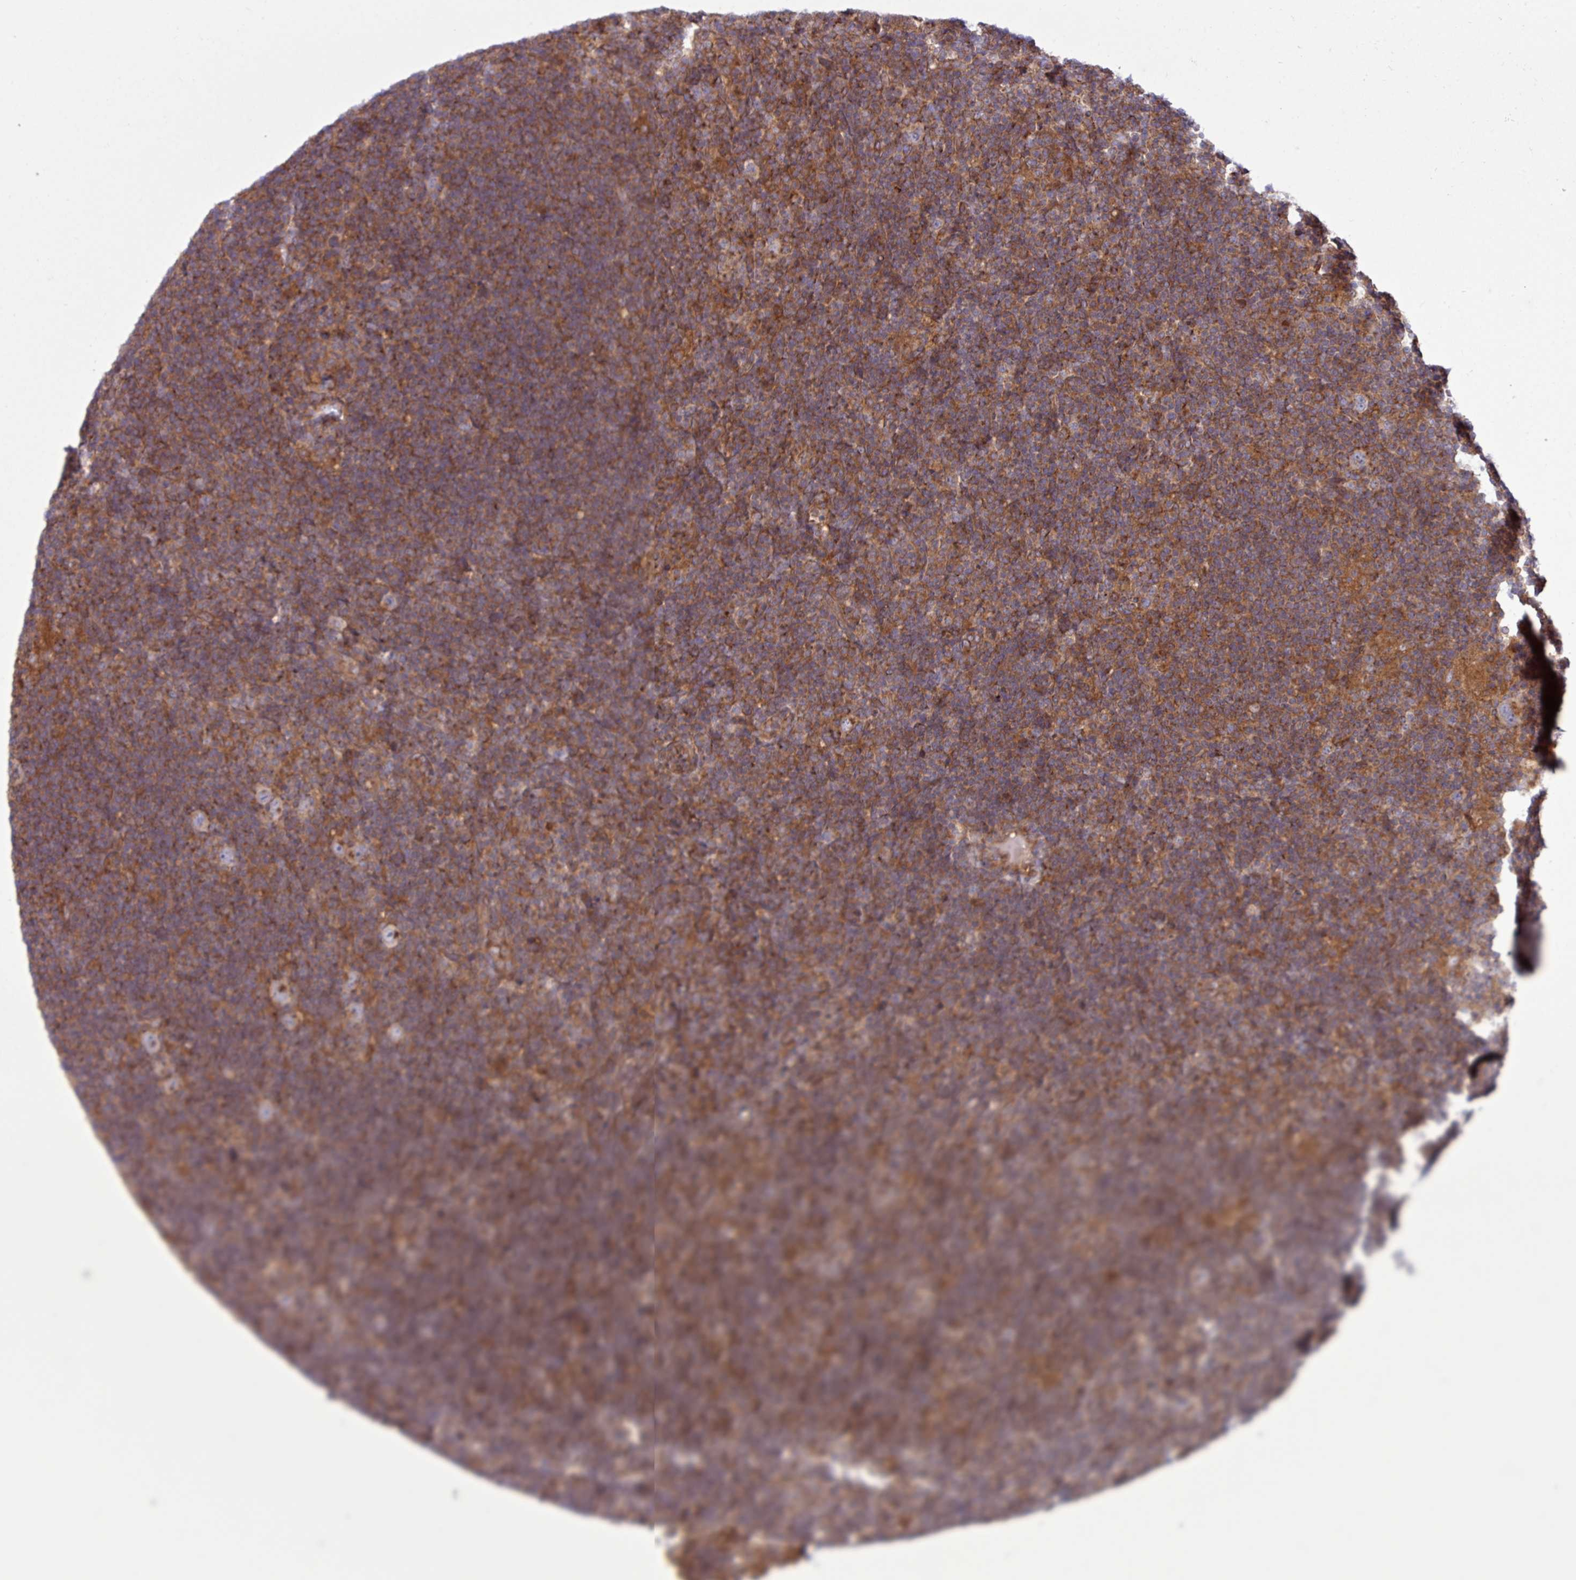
{"staining": {"intensity": "negative", "quantity": "none", "location": "none"}, "tissue": "lymphoma", "cell_type": "Tumor cells", "image_type": "cancer", "snomed": [{"axis": "morphology", "description": "Hodgkin's disease, NOS"}, {"axis": "topography", "description": "Lymph node"}], "caption": "DAB immunohistochemical staining of human lymphoma demonstrates no significant expression in tumor cells.", "gene": "RAB19", "patient": {"sex": "female", "age": 57}}